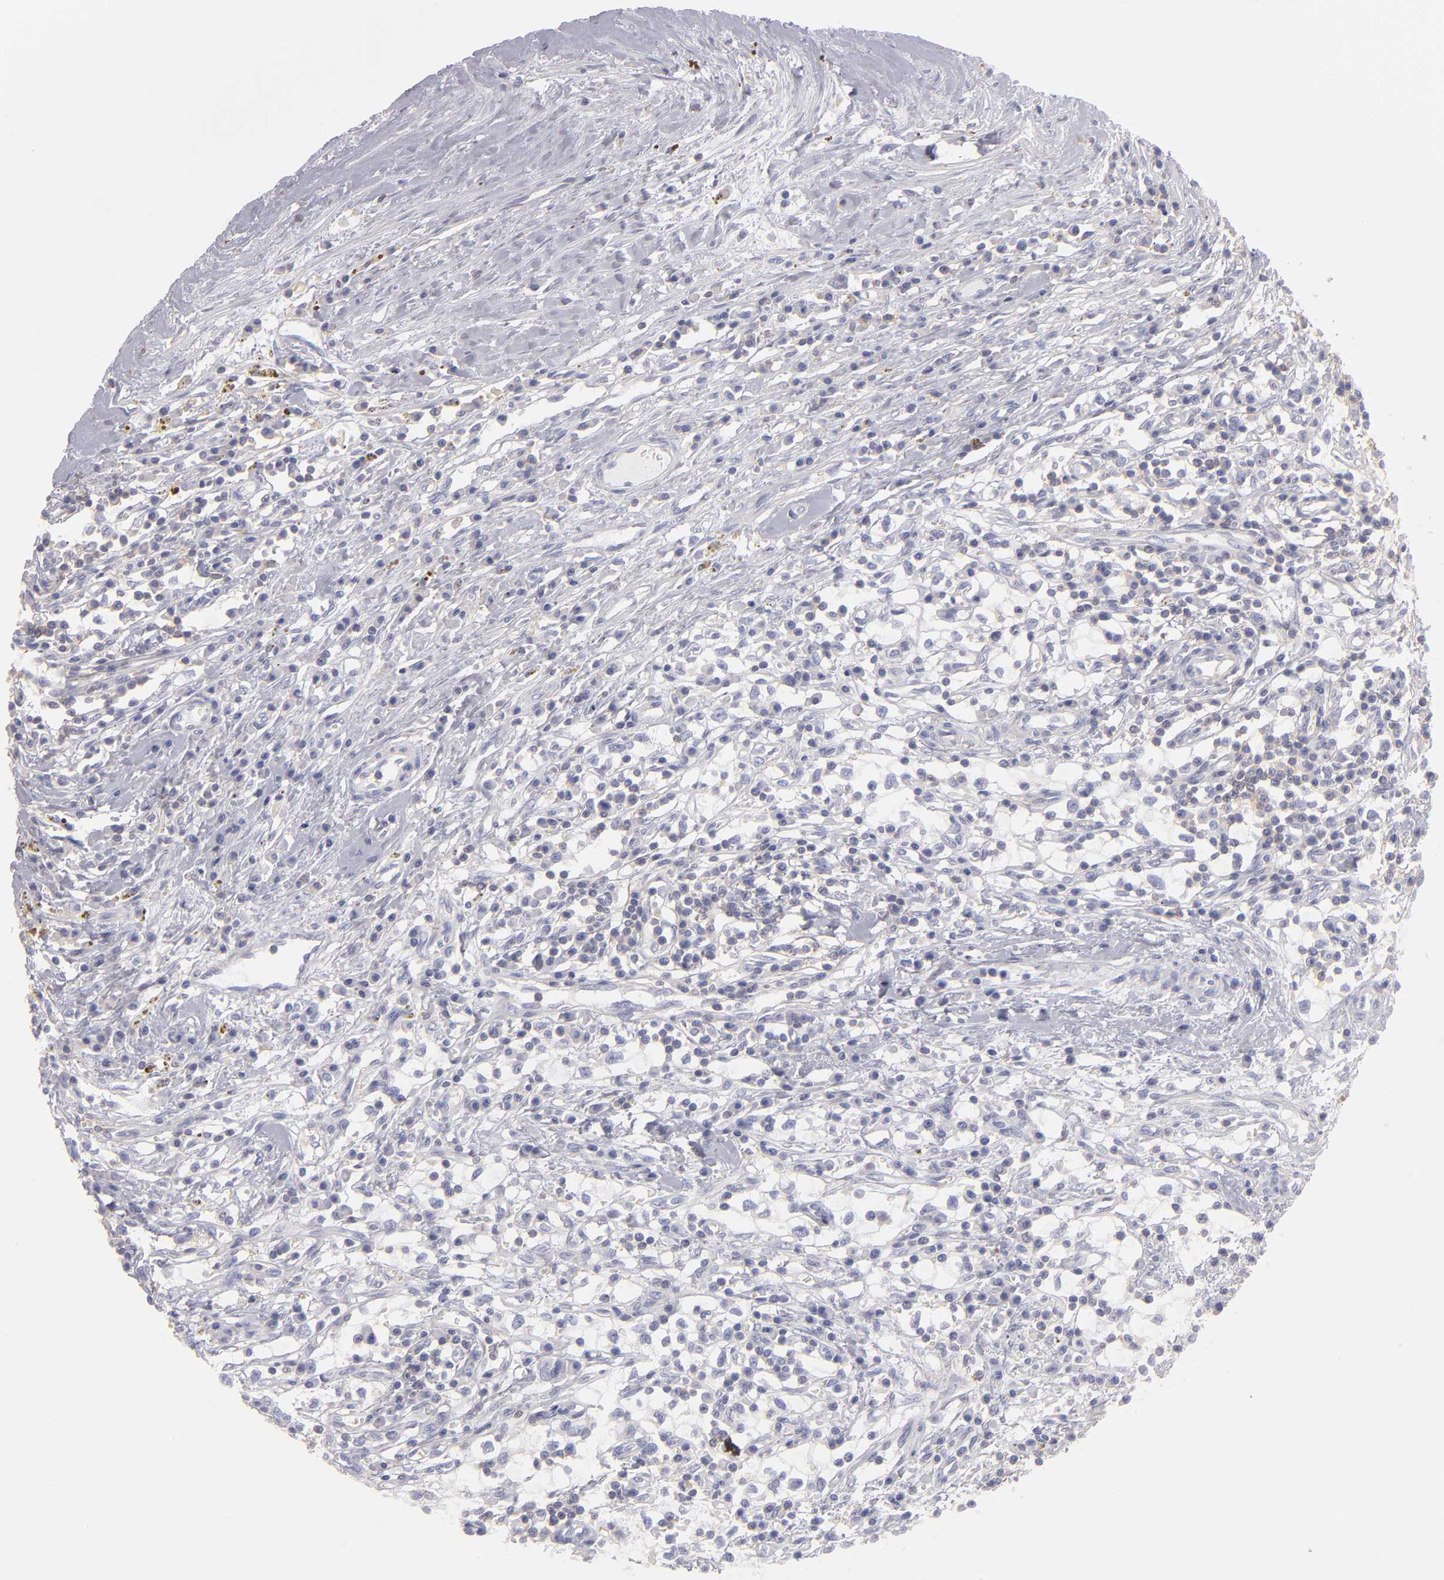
{"staining": {"intensity": "negative", "quantity": "none", "location": "none"}, "tissue": "renal cancer", "cell_type": "Tumor cells", "image_type": "cancer", "snomed": [{"axis": "morphology", "description": "Adenocarcinoma, NOS"}, {"axis": "topography", "description": "Kidney"}], "caption": "High magnification brightfield microscopy of renal cancer (adenocarcinoma) stained with DAB (brown) and counterstained with hematoxylin (blue): tumor cells show no significant staining.", "gene": "ABCB1", "patient": {"sex": "male", "age": 82}}